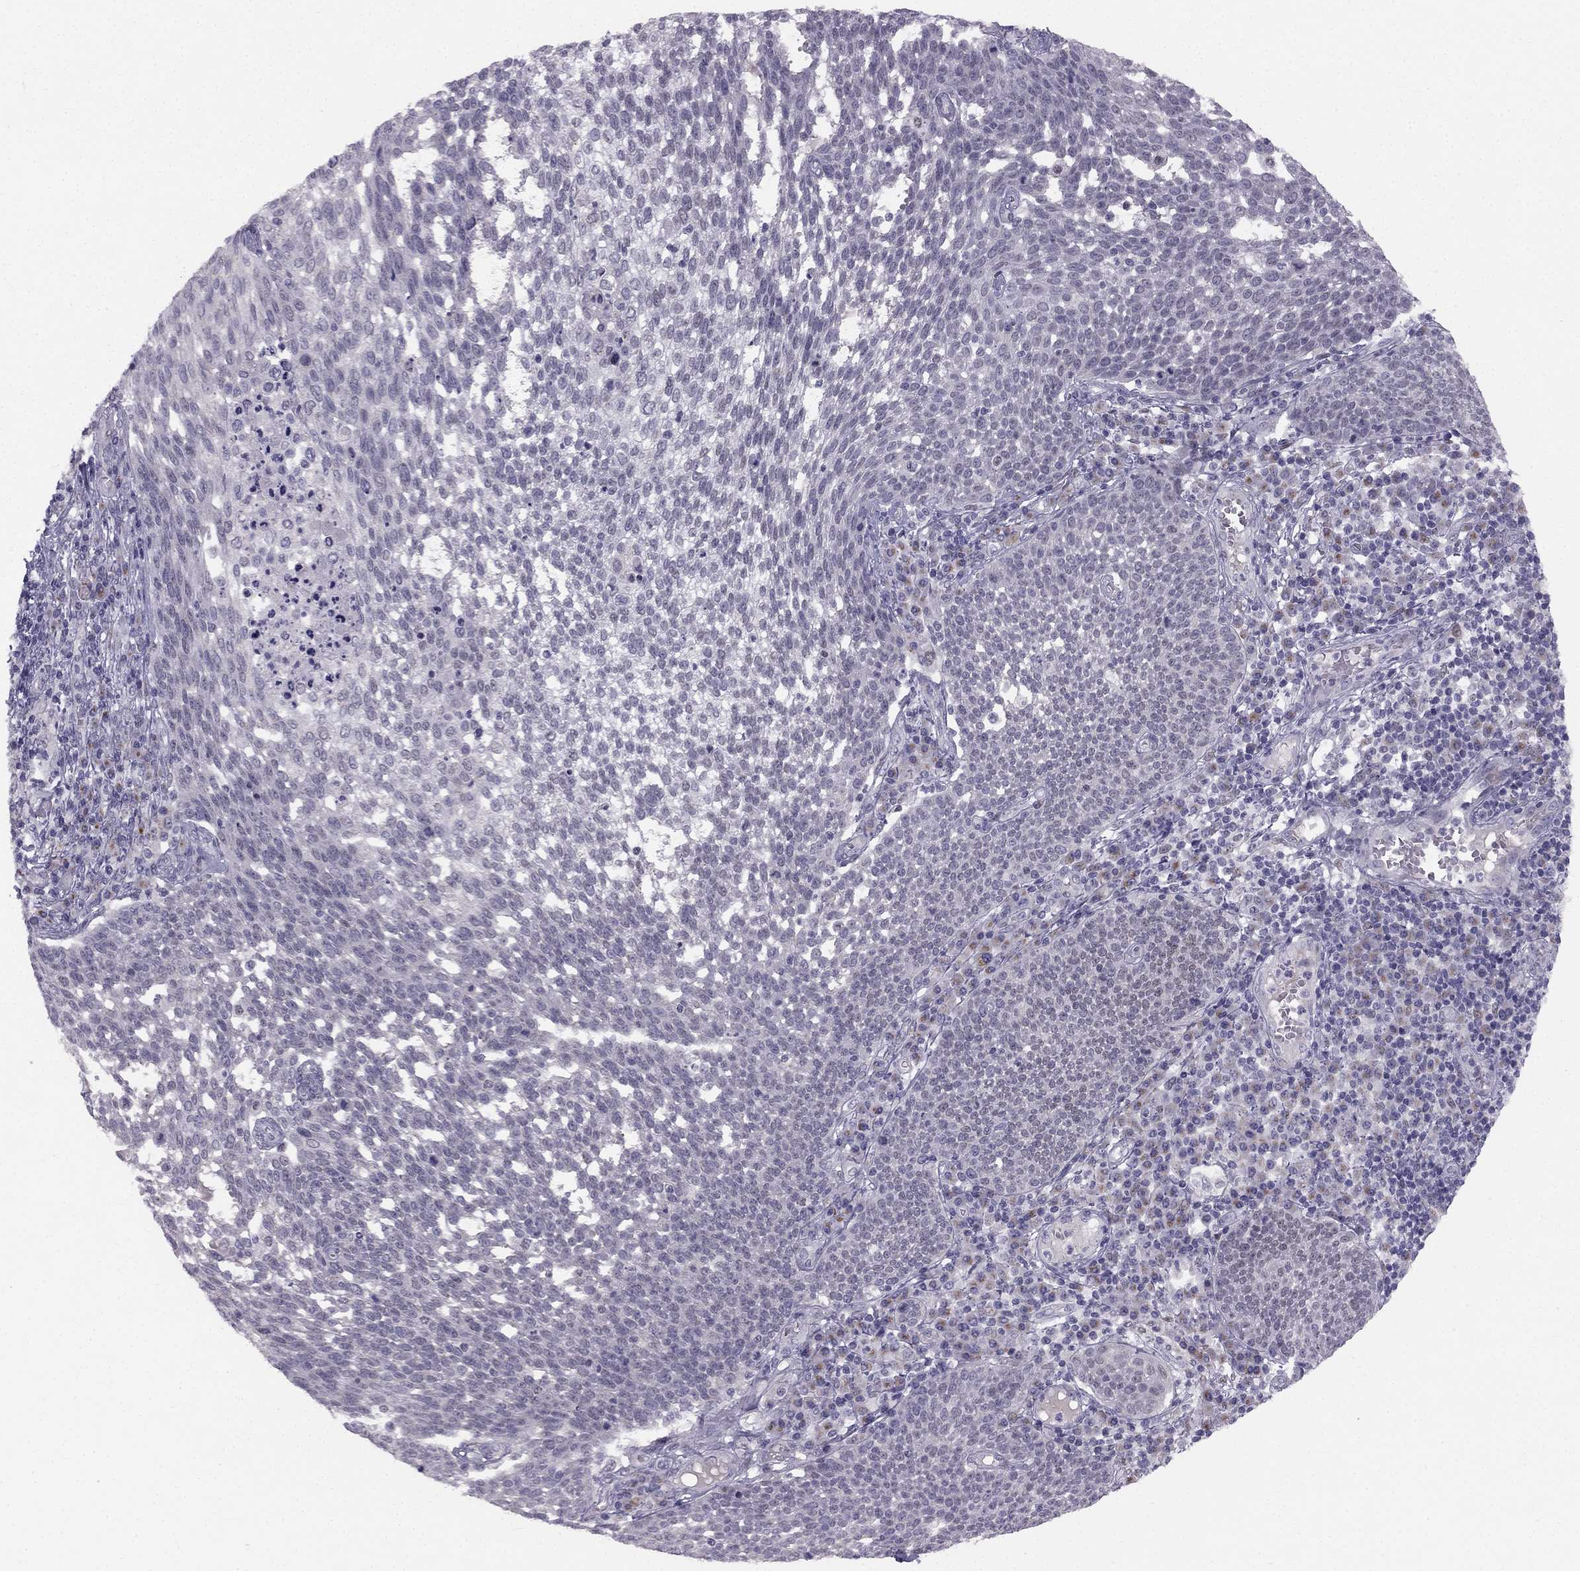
{"staining": {"intensity": "negative", "quantity": "none", "location": "none"}, "tissue": "cervical cancer", "cell_type": "Tumor cells", "image_type": "cancer", "snomed": [{"axis": "morphology", "description": "Squamous cell carcinoma, NOS"}, {"axis": "topography", "description": "Cervix"}], "caption": "There is no significant expression in tumor cells of cervical squamous cell carcinoma.", "gene": "TRPS1", "patient": {"sex": "female", "age": 34}}